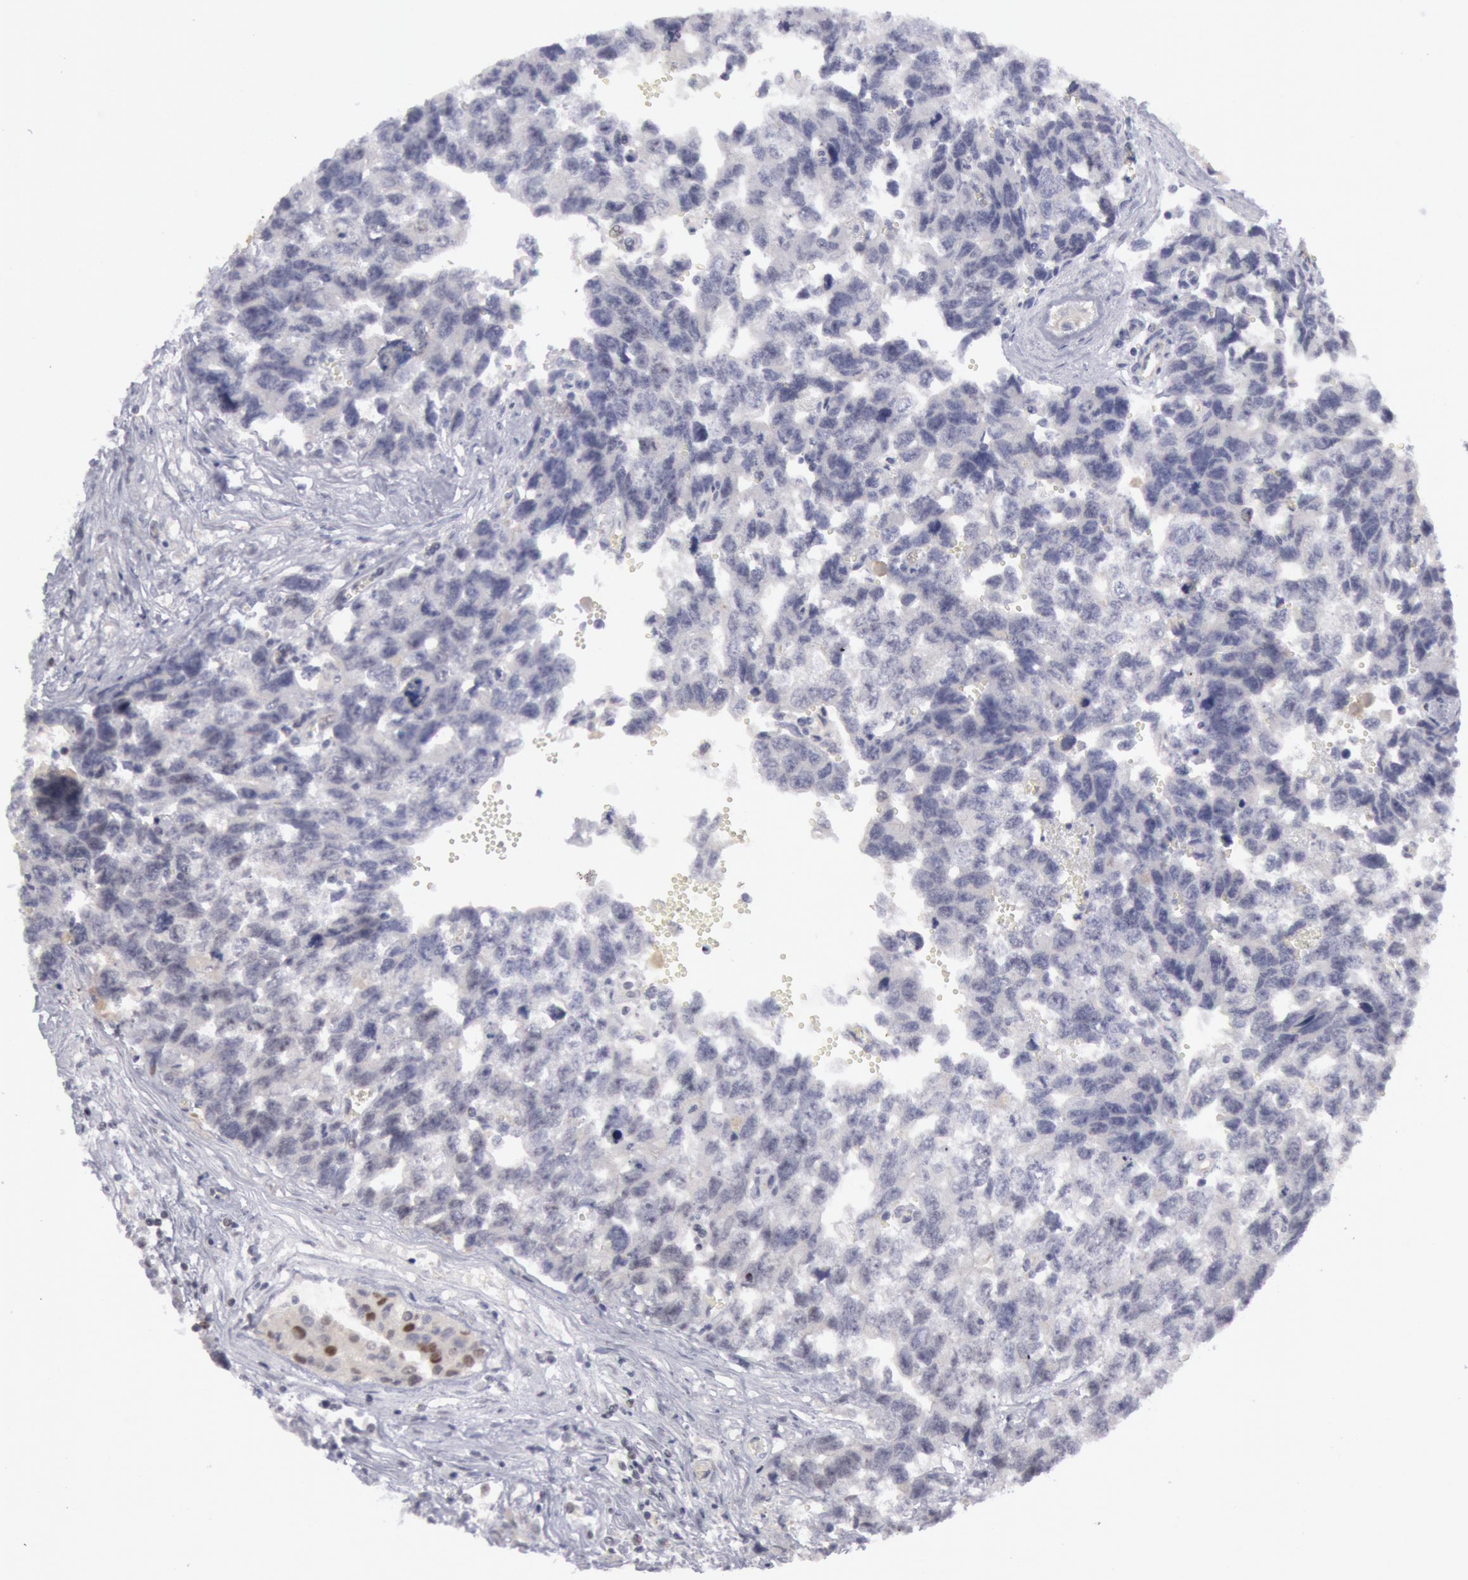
{"staining": {"intensity": "negative", "quantity": "none", "location": "none"}, "tissue": "testis cancer", "cell_type": "Tumor cells", "image_type": "cancer", "snomed": [{"axis": "morphology", "description": "Carcinoma, Embryonal, NOS"}, {"axis": "topography", "description": "Testis"}], "caption": "Immunohistochemical staining of testis cancer (embryonal carcinoma) displays no significant staining in tumor cells.", "gene": "JOSD1", "patient": {"sex": "male", "age": 31}}